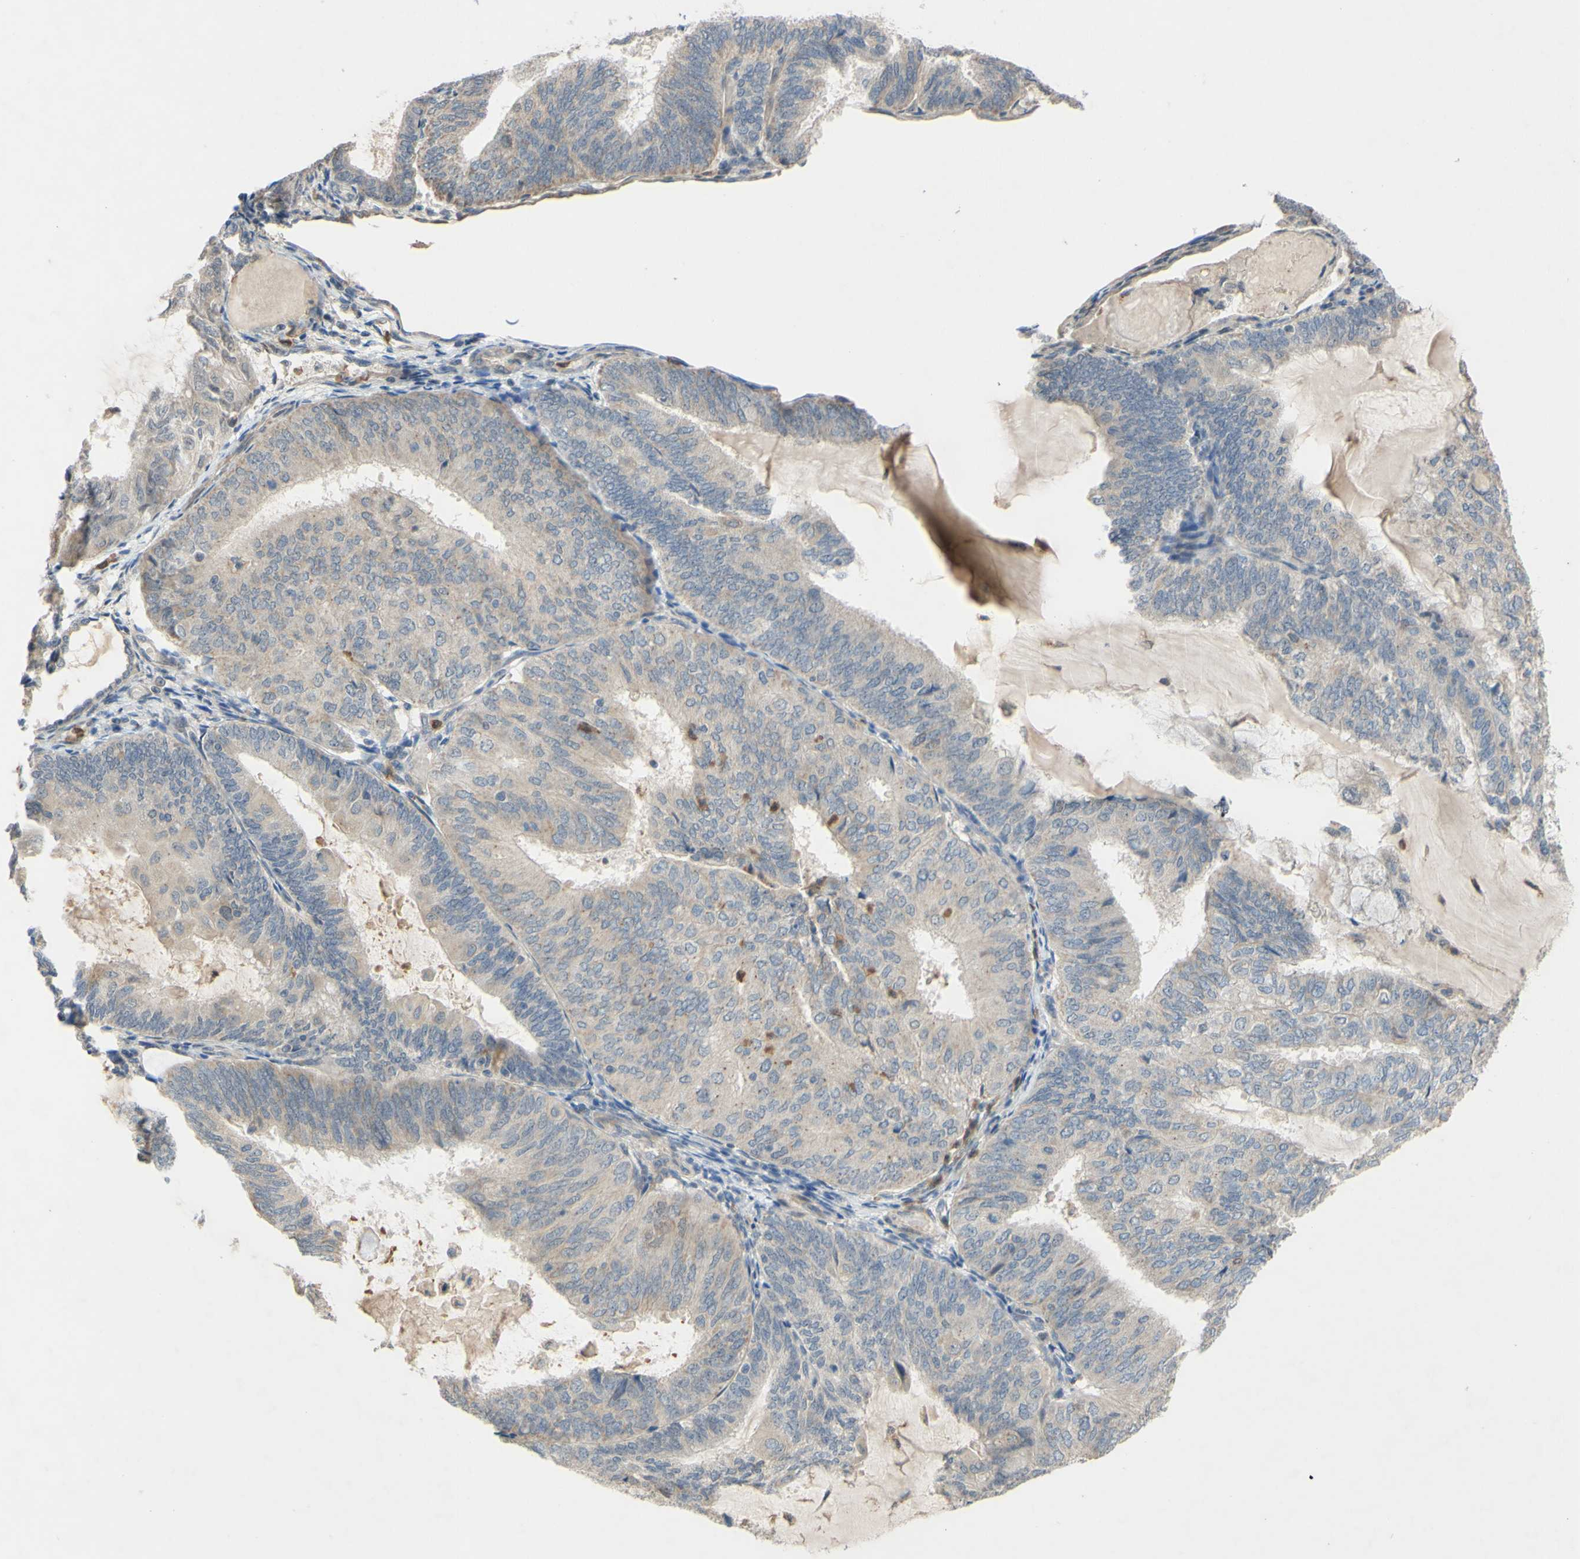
{"staining": {"intensity": "weak", "quantity": ">75%", "location": "cytoplasmic/membranous"}, "tissue": "endometrial cancer", "cell_type": "Tumor cells", "image_type": "cancer", "snomed": [{"axis": "morphology", "description": "Adenocarcinoma, NOS"}, {"axis": "topography", "description": "Endometrium"}], "caption": "Immunohistochemistry image of neoplastic tissue: endometrial cancer (adenocarcinoma) stained using immunohistochemistry exhibits low levels of weak protein expression localized specifically in the cytoplasmic/membranous of tumor cells, appearing as a cytoplasmic/membranous brown color.", "gene": "GATA1", "patient": {"sex": "female", "age": 81}}